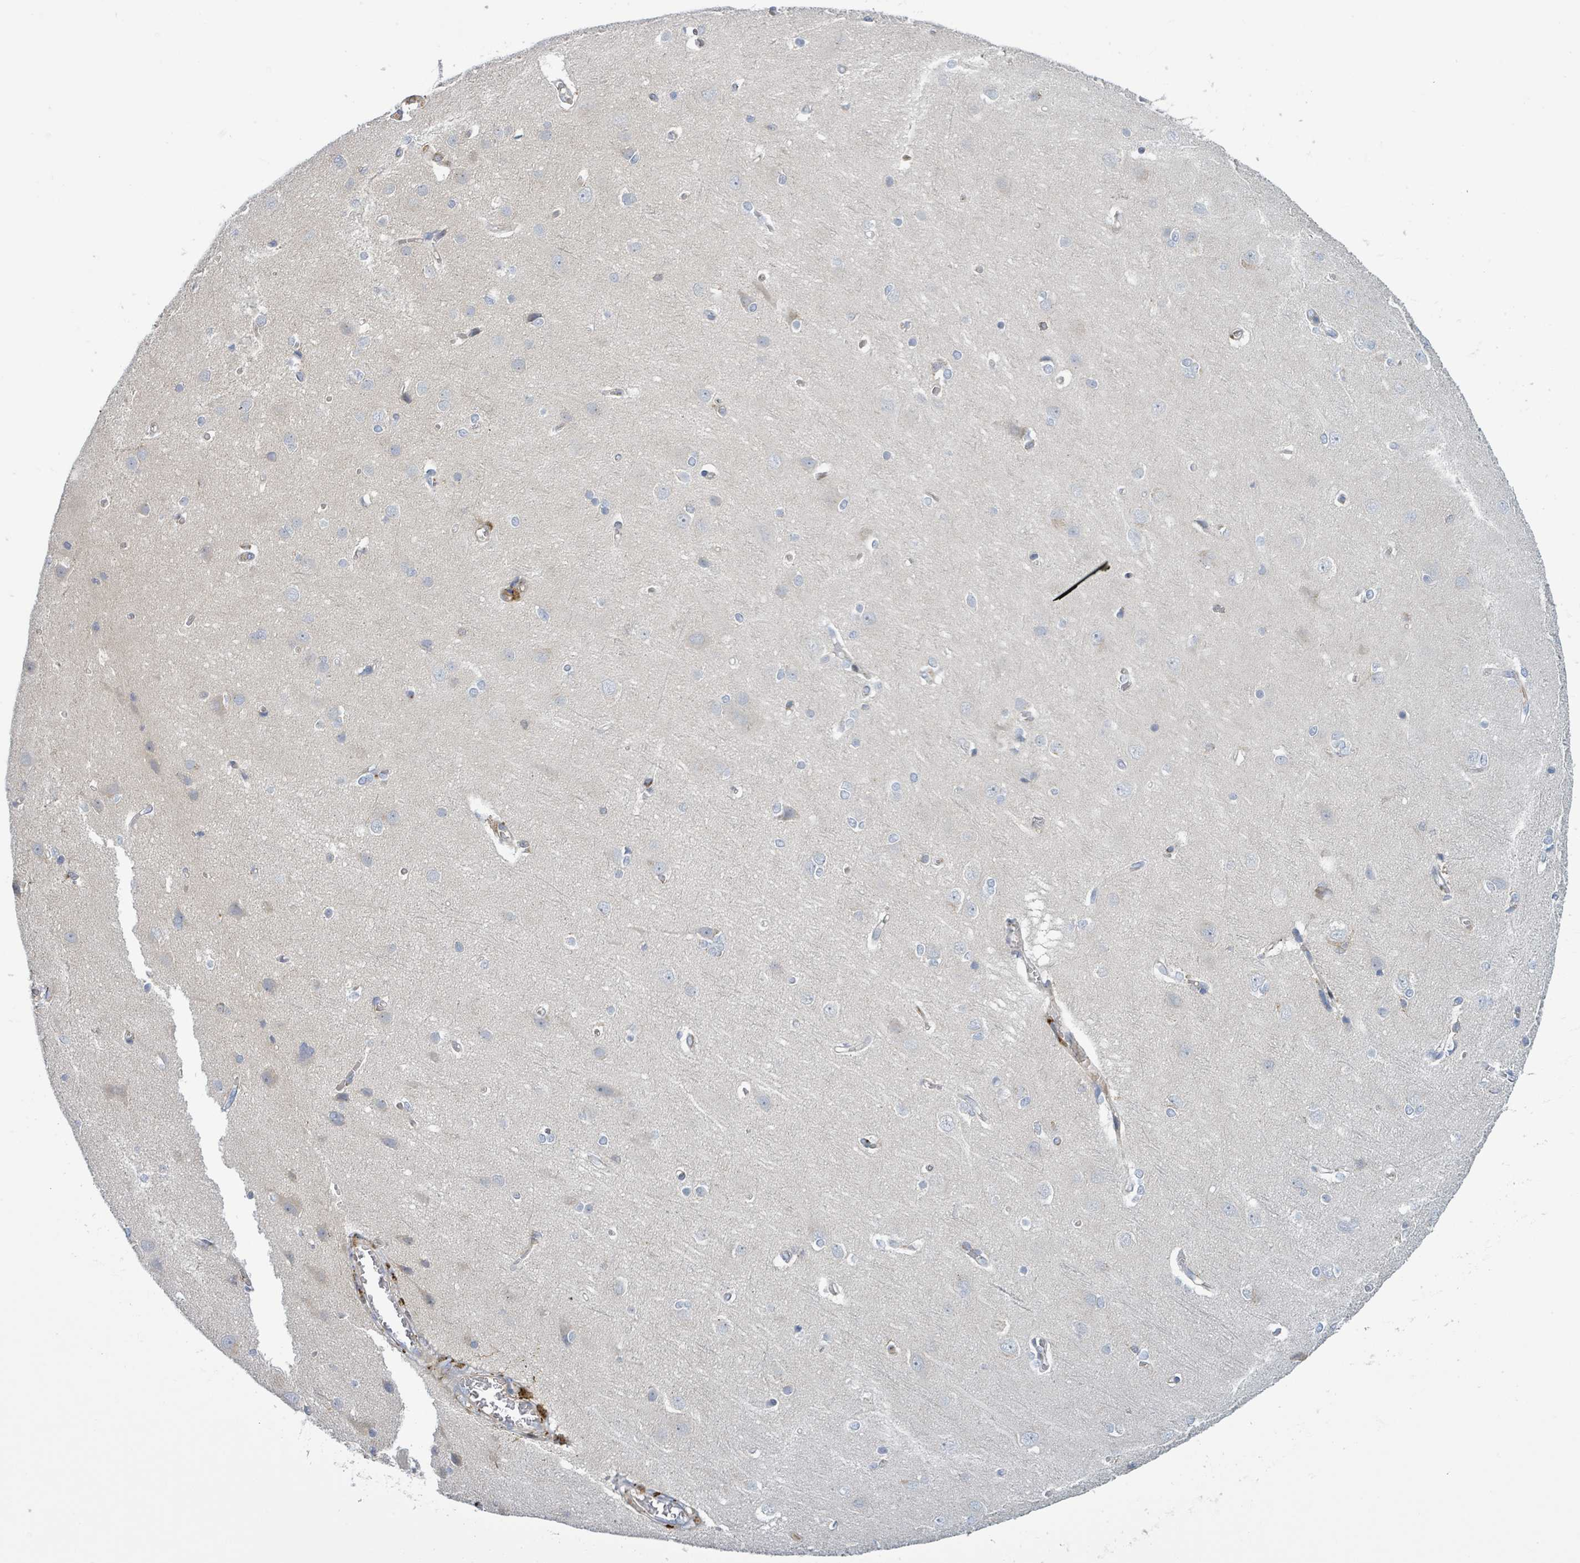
{"staining": {"intensity": "moderate", "quantity": "25%-75%", "location": "cytoplasmic/membranous"}, "tissue": "cerebral cortex", "cell_type": "Endothelial cells", "image_type": "normal", "snomed": [{"axis": "morphology", "description": "Normal tissue, NOS"}, {"axis": "topography", "description": "Cerebral cortex"}], "caption": "Cerebral cortex stained for a protein (brown) exhibits moderate cytoplasmic/membranous positive staining in about 25%-75% of endothelial cells.", "gene": "CFAP210", "patient": {"sex": "male", "age": 37}}